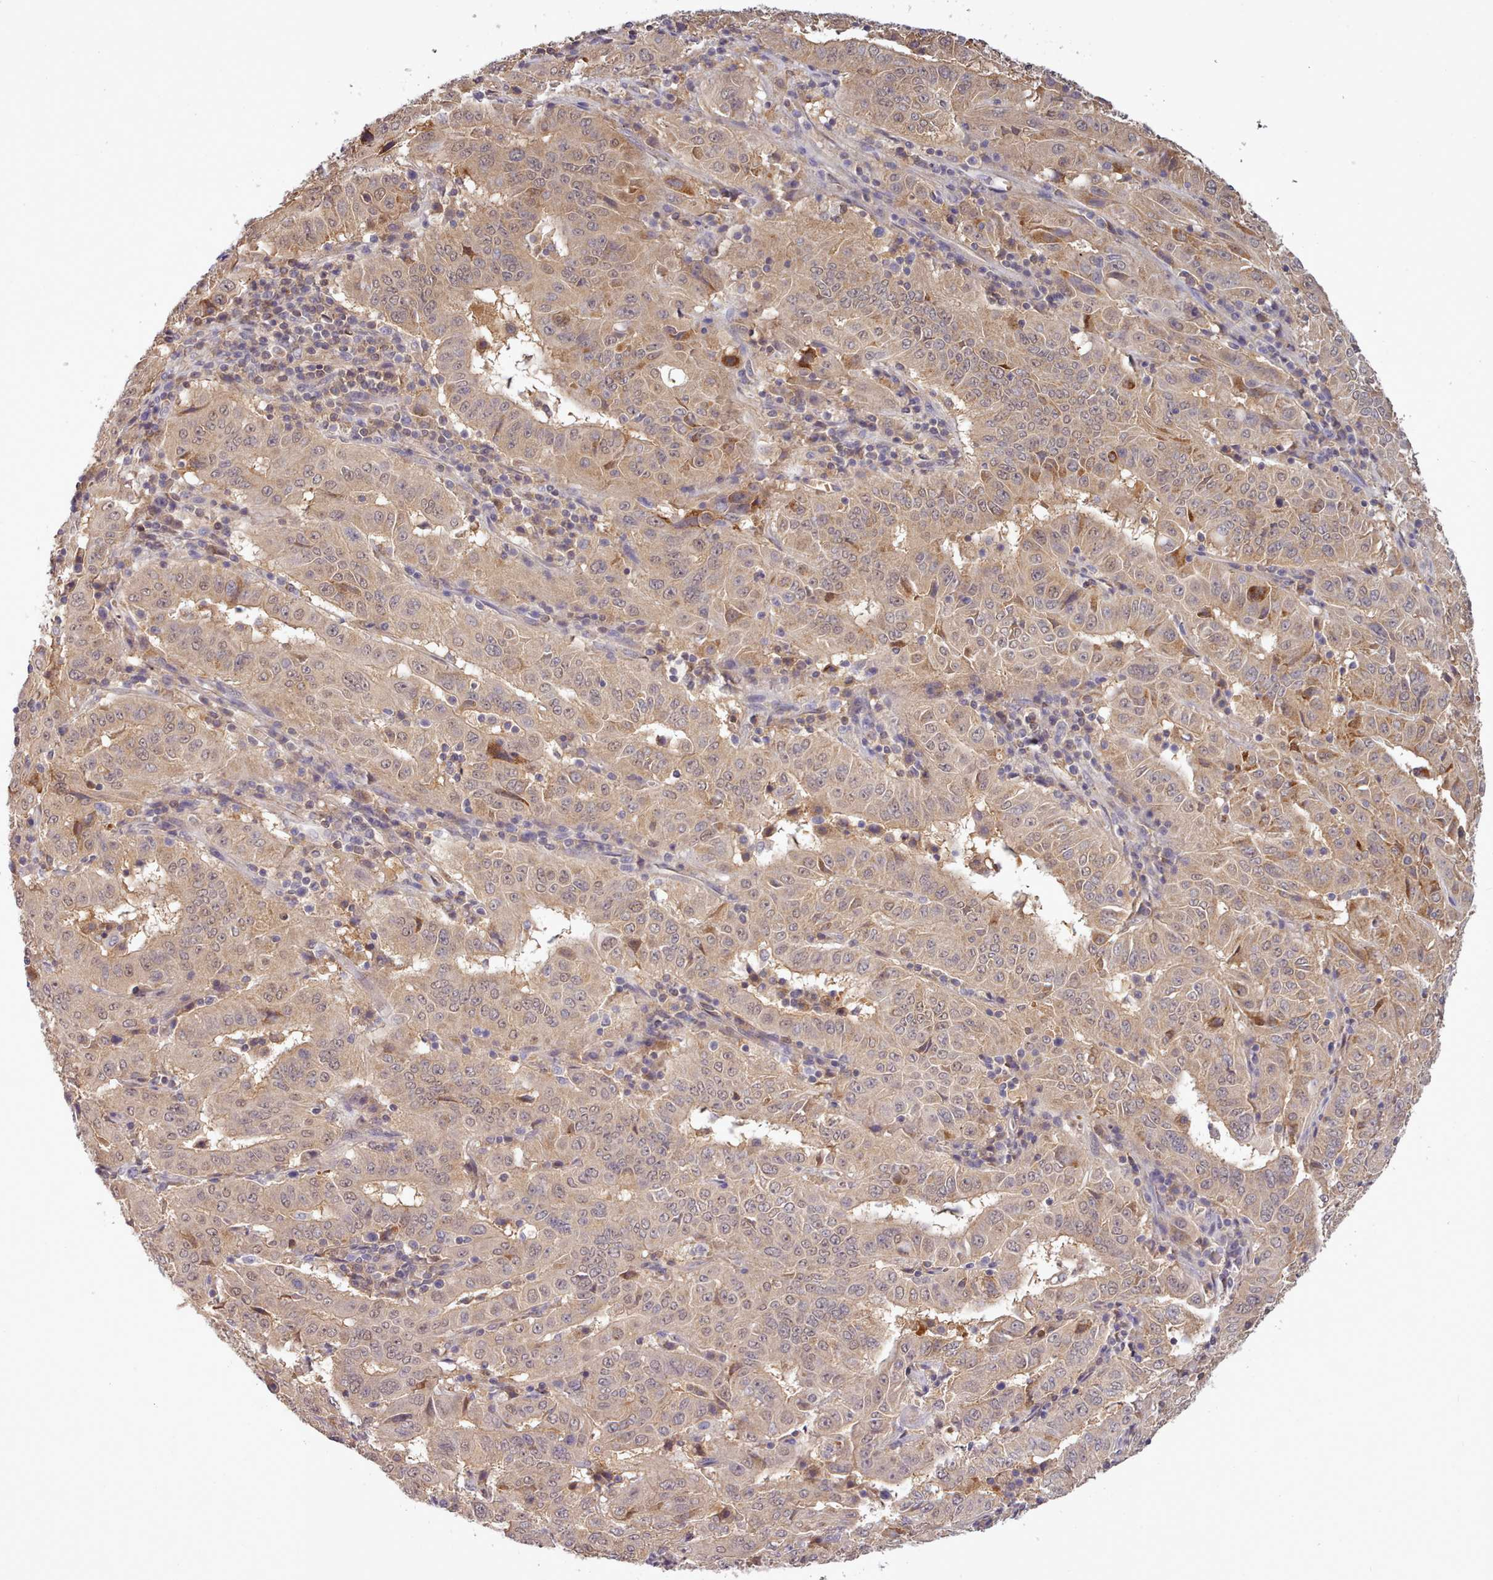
{"staining": {"intensity": "moderate", "quantity": ">75%", "location": "cytoplasmic/membranous,nuclear"}, "tissue": "pancreatic cancer", "cell_type": "Tumor cells", "image_type": "cancer", "snomed": [{"axis": "morphology", "description": "Adenocarcinoma, NOS"}, {"axis": "topography", "description": "Pancreas"}], "caption": "A histopathology image of human pancreatic cancer stained for a protein shows moderate cytoplasmic/membranous and nuclear brown staining in tumor cells.", "gene": "ARL17A", "patient": {"sex": "male", "age": 63}}